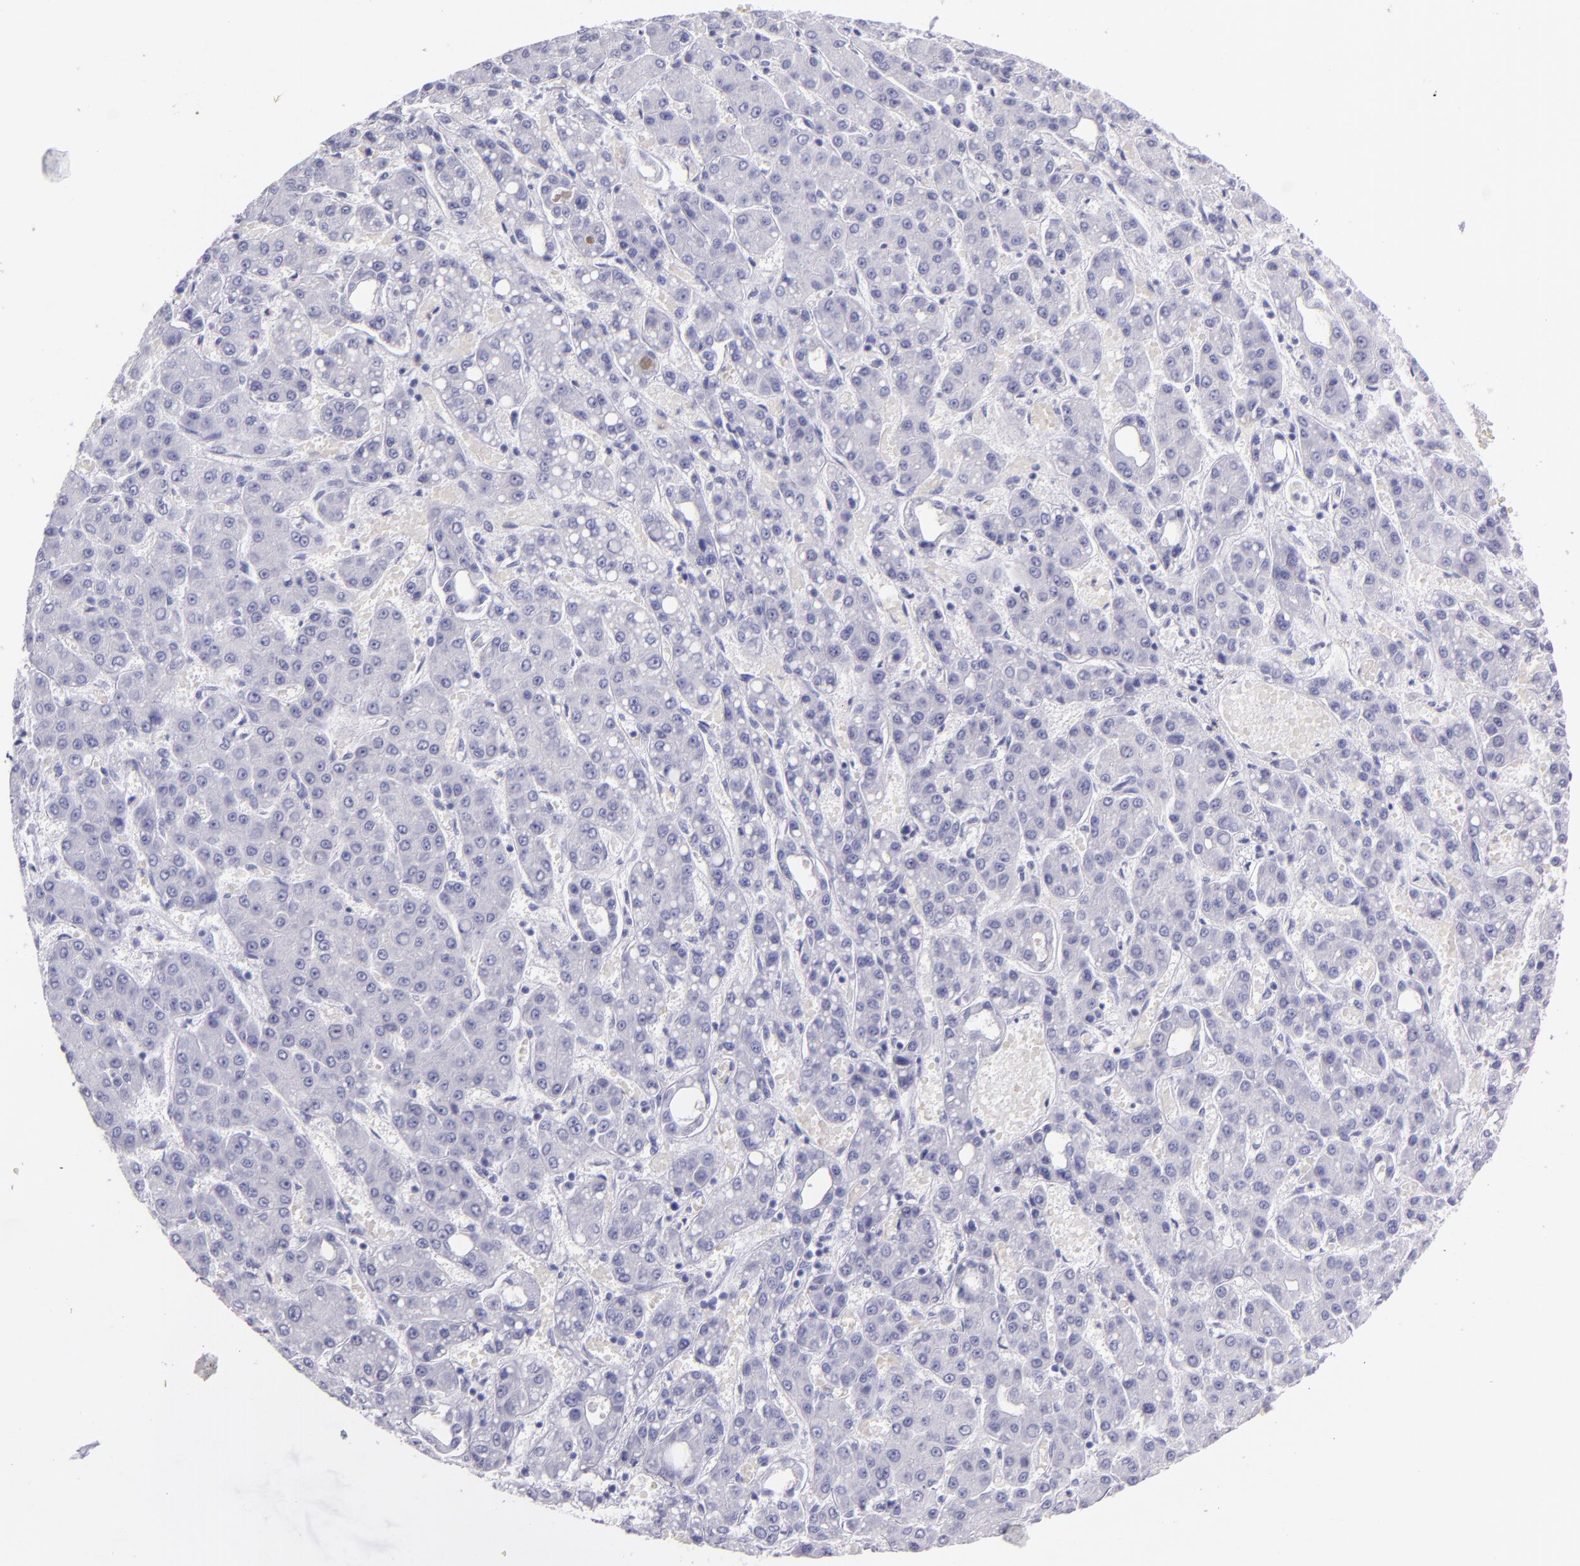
{"staining": {"intensity": "negative", "quantity": "none", "location": "none"}, "tissue": "liver cancer", "cell_type": "Tumor cells", "image_type": "cancer", "snomed": [{"axis": "morphology", "description": "Carcinoma, Hepatocellular, NOS"}, {"axis": "topography", "description": "Liver"}], "caption": "Human liver cancer (hepatocellular carcinoma) stained for a protein using IHC displays no positivity in tumor cells.", "gene": "SFTPA2", "patient": {"sex": "male", "age": 69}}